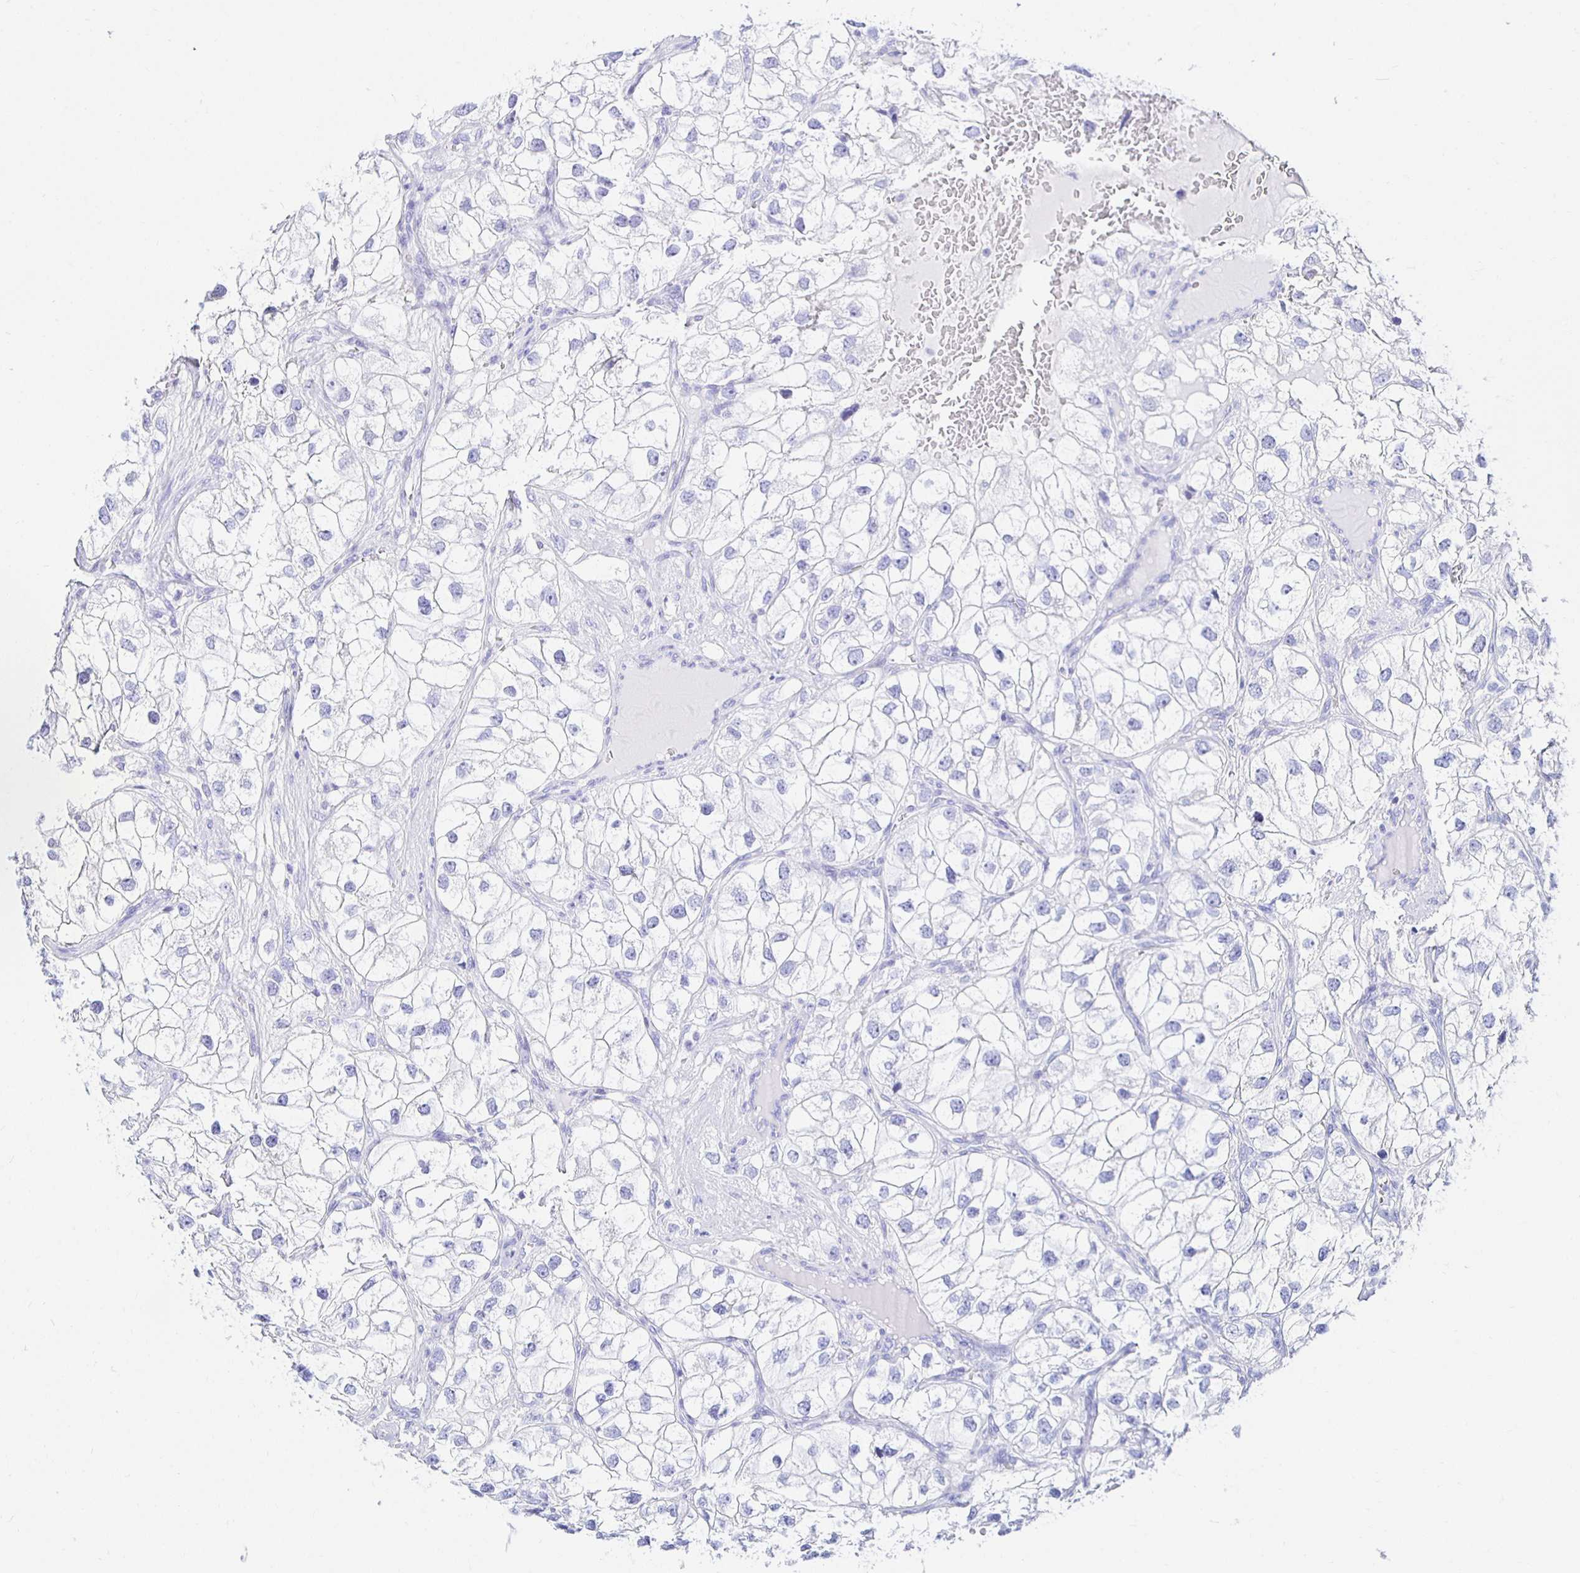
{"staining": {"intensity": "negative", "quantity": "none", "location": "none"}, "tissue": "renal cancer", "cell_type": "Tumor cells", "image_type": "cancer", "snomed": [{"axis": "morphology", "description": "Adenocarcinoma, NOS"}, {"axis": "topography", "description": "Kidney"}], "caption": "Immunohistochemistry (IHC) micrograph of human renal cancer stained for a protein (brown), which displays no staining in tumor cells. (Stains: DAB IHC with hematoxylin counter stain, Microscopy: brightfield microscopy at high magnification).", "gene": "UMOD", "patient": {"sex": "male", "age": 59}}